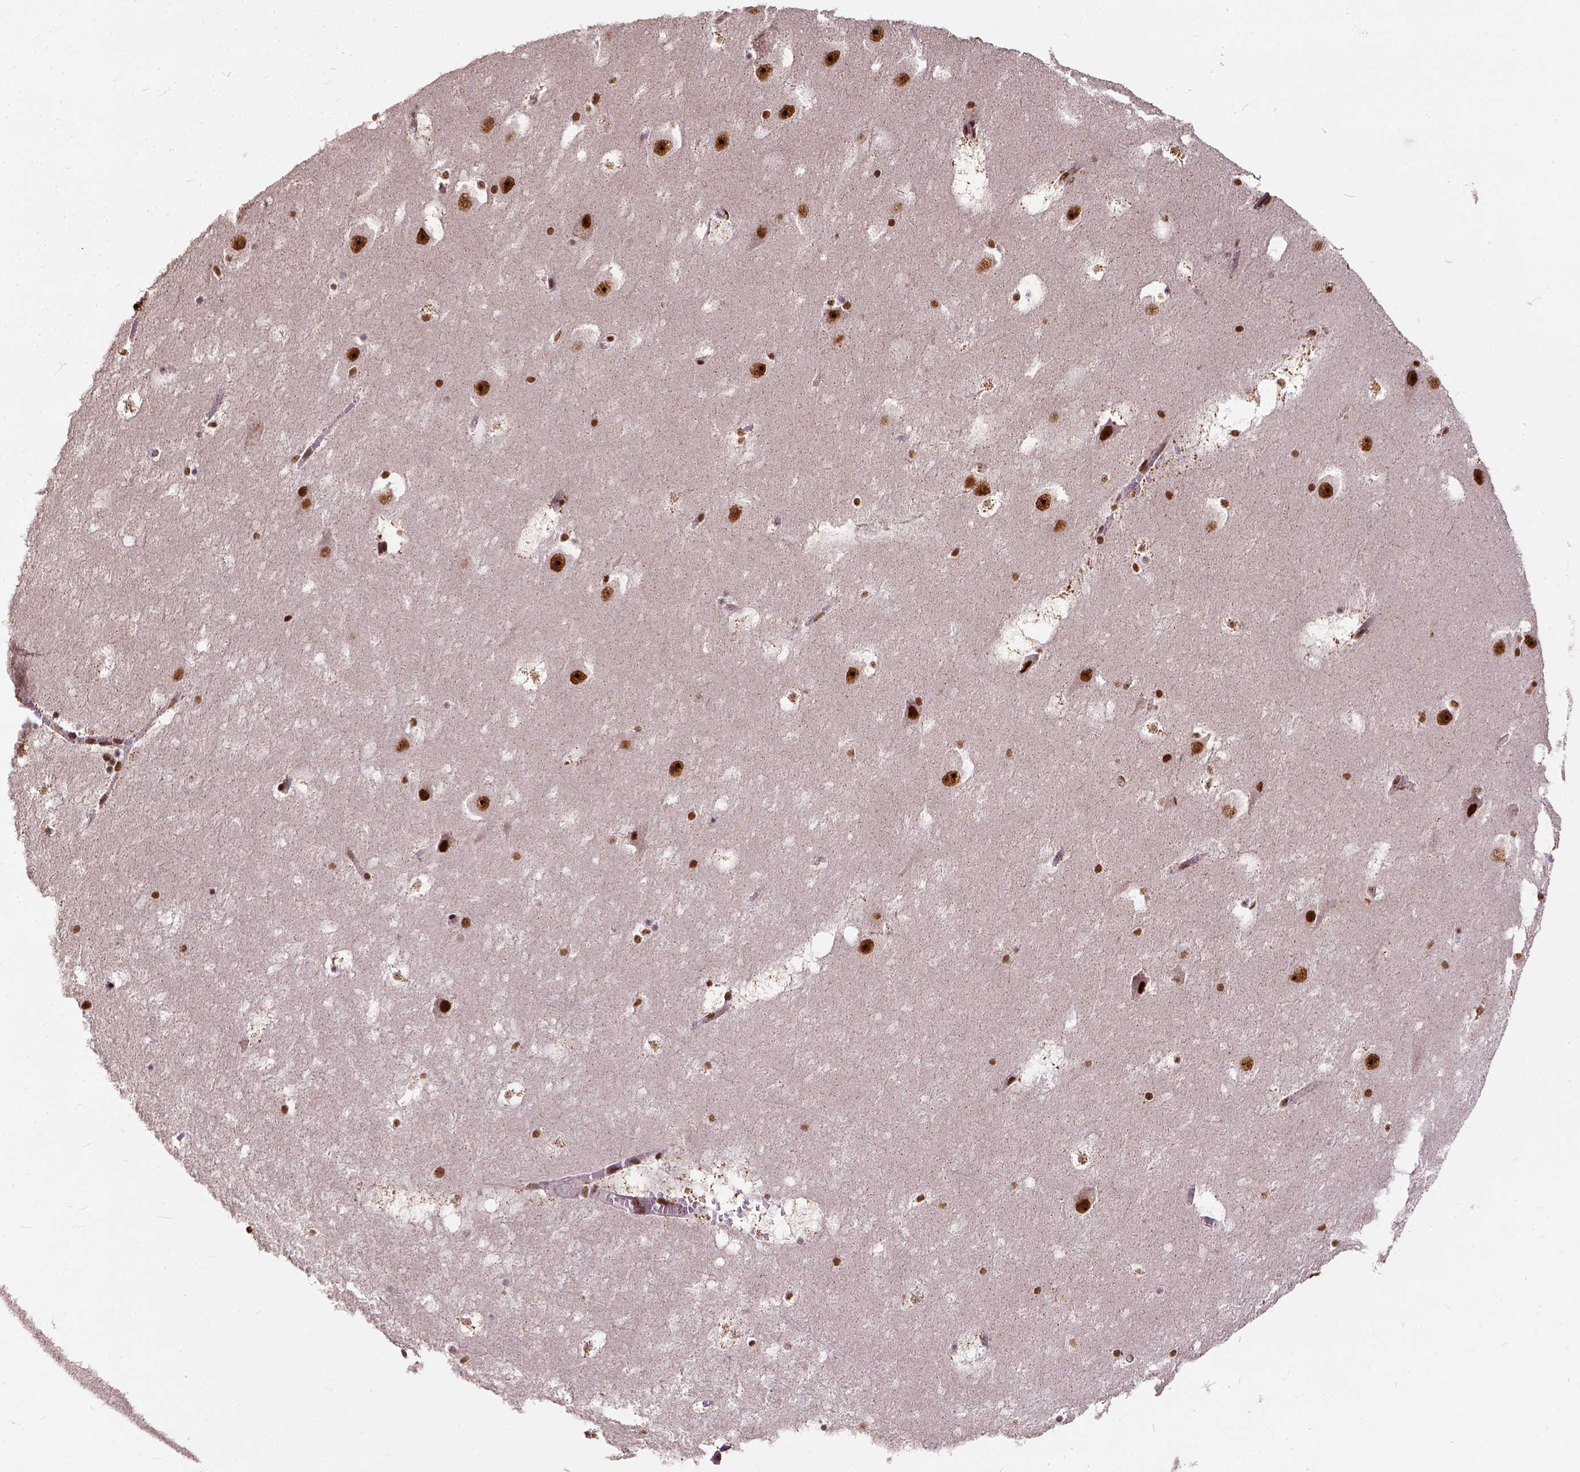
{"staining": {"intensity": "strong", "quantity": ">75%", "location": "nuclear"}, "tissue": "hippocampus", "cell_type": "Glial cells", "image_type": "normal", "snomed": [{"axis": "morphology", "description": "Normal tissue, NOS"}, {"axis": "topography", "description": "Hippocampus"}], "caption": "Hippocampus stained with immunohistochemistry displays strong nuclear expression in about >75% of glial cells.", "gene": "NACC1", "patient": {"sex": "male", "age": 45}}